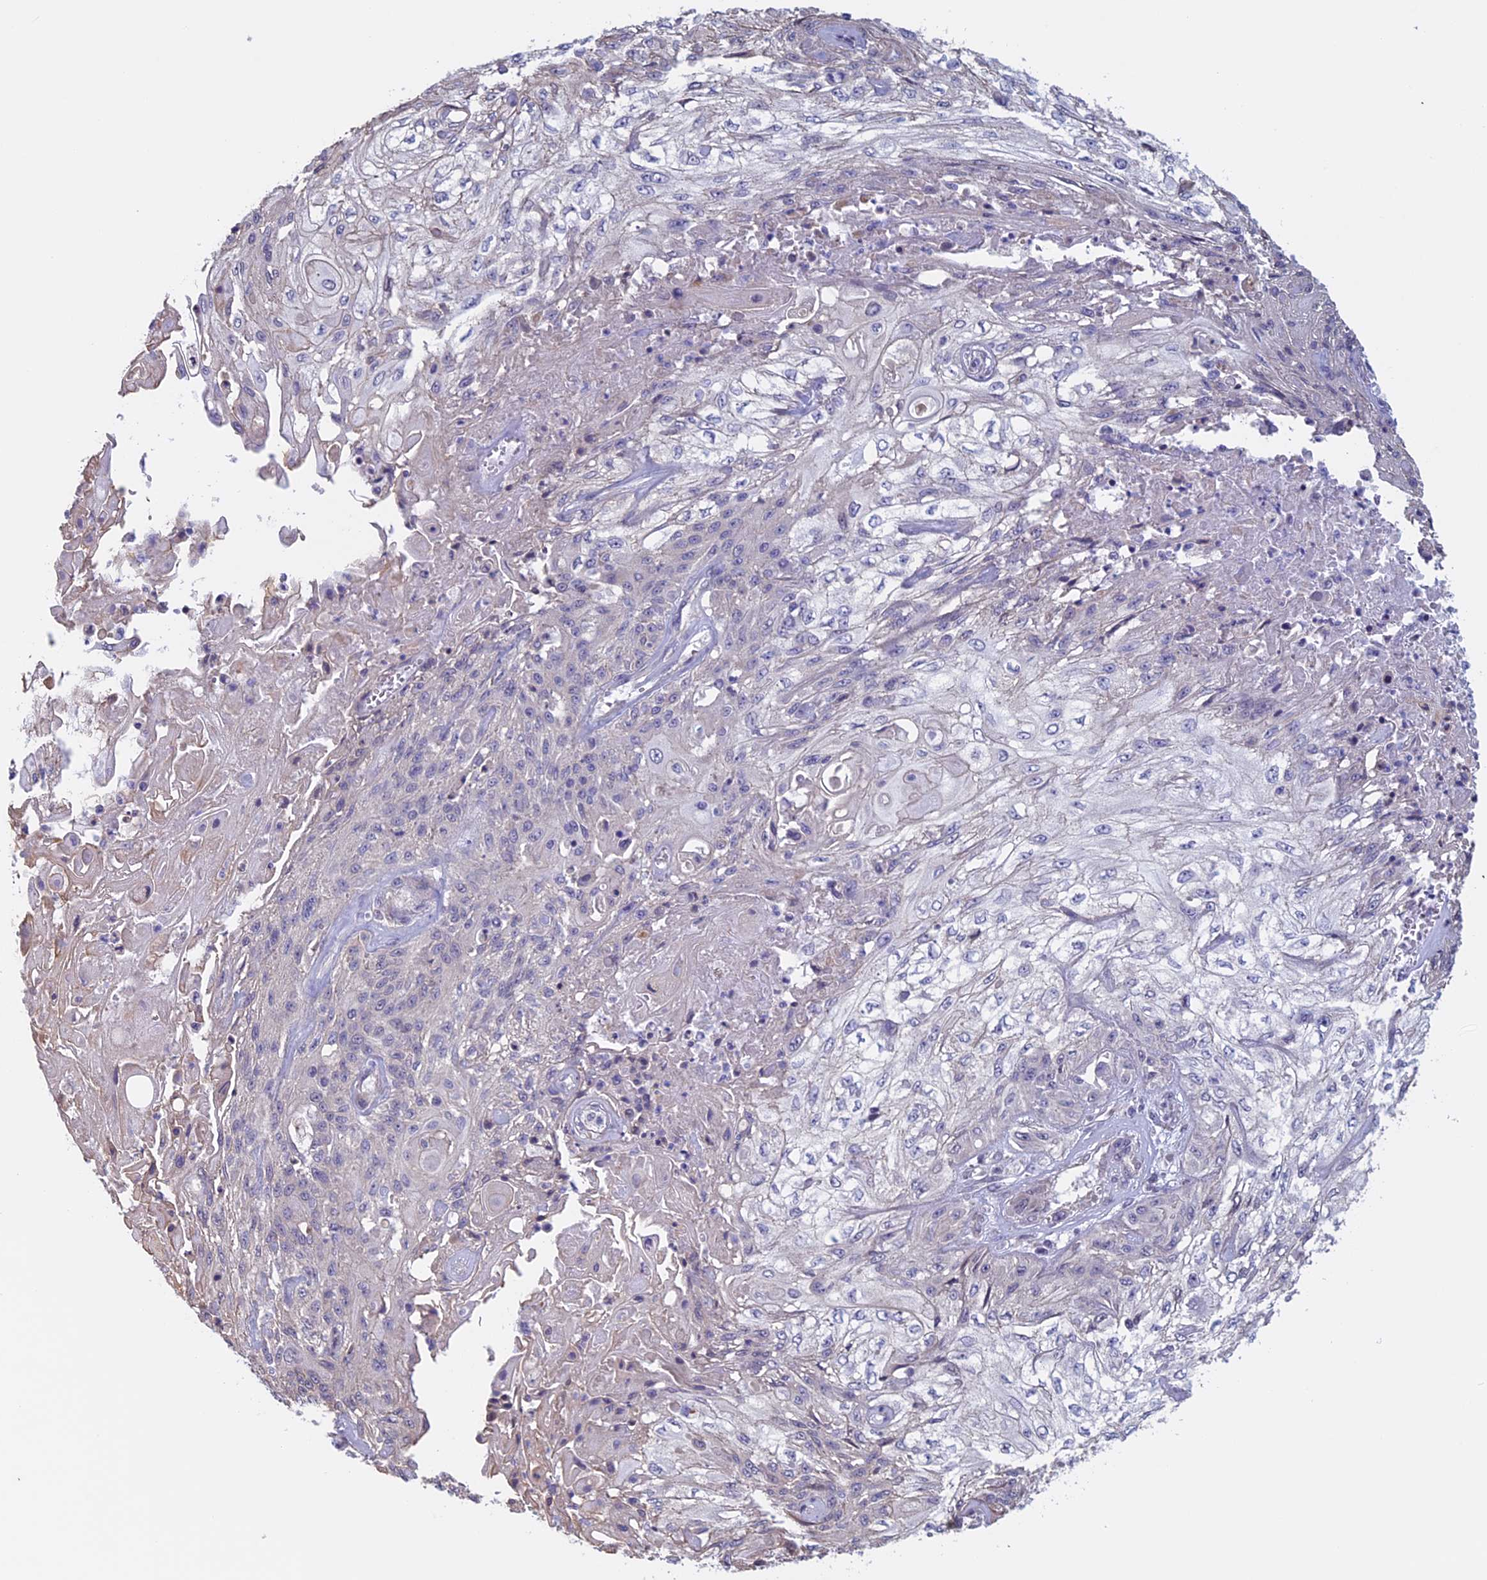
{"staining": {"intensity": "negative", "quantity": "none", "location": "none"}, "tissue": "skin cancer", "cell_type": "Tumor cells", "image_type": "cancer", "snomed": [{"axis": "morphology", "description": "Squamous cell carcinoma, NOS"}, {"axis": "morphology", "description": "Squamous cell carcinoma, metastatic, NOS"}, {"axis": "topography", "description": "Skin"}, {"axis": "topography", "description": "Lymph node"}], "caption": "DAB immunohistochemical staining of human skin metastatic squamous cell carcinoma demonstrates no significant positivity in tumor cells.", "gene": "SLC1A6", "patient": {"sex": "male", "age": 75}}